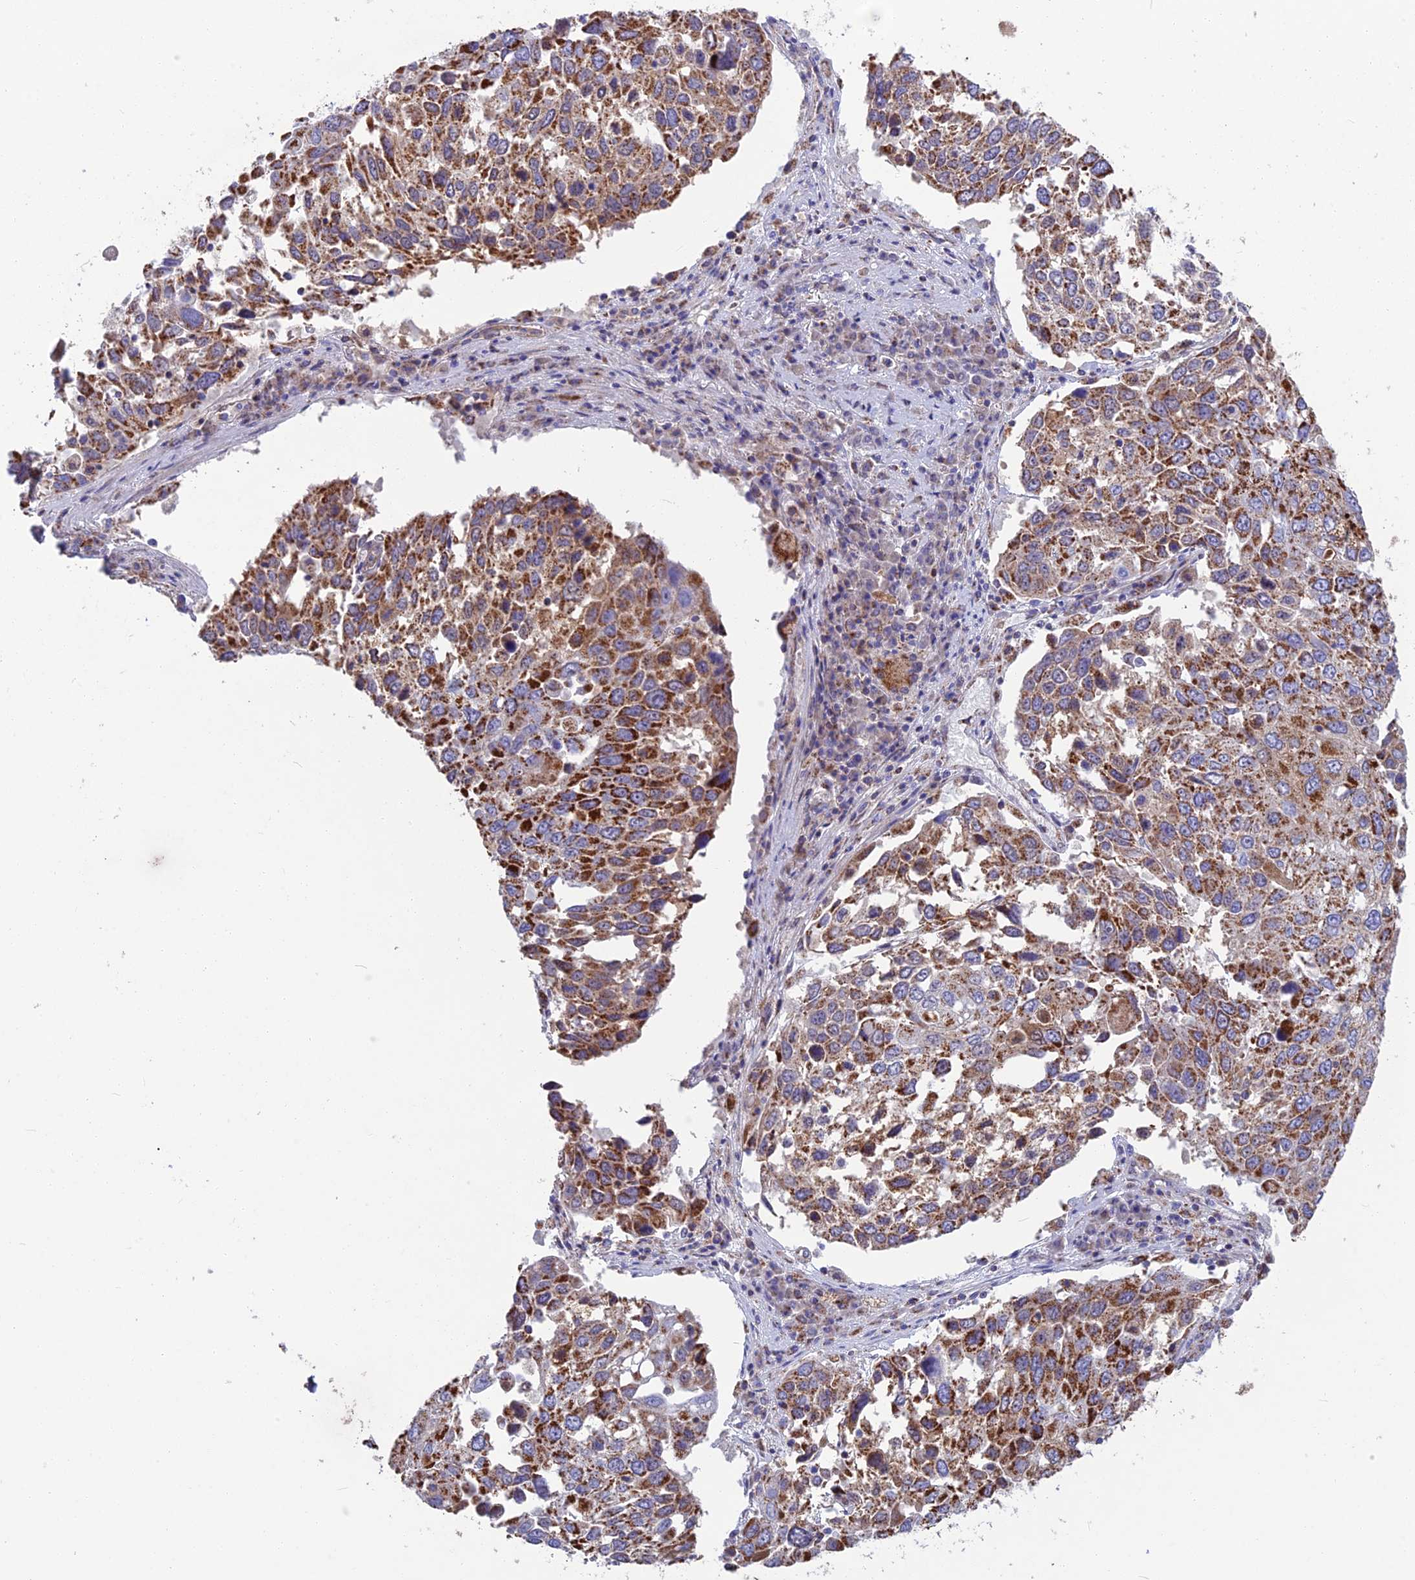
{"staining": {"intensity": "moderate", "quantity": ">75%", "location": "cytoplasmic/membranous"}, "tissue": "lung cancer", "cell_type": "Tumor cells", "image_type": "cancer", "snomed": [{"axis": "morphology", "description": "Squamous cell carcinoma, NOS"}, {"axis": "topography", "description": "Lung"}], "caption": "Protein staining shows moderate cytoplasmic/membranous expression in about >75% of tumor cells in squamous cell carcinoma (lung). Nuclei are stained in blue.", "gene": "CS", "patient": {"sex": "male", "age": 65}}